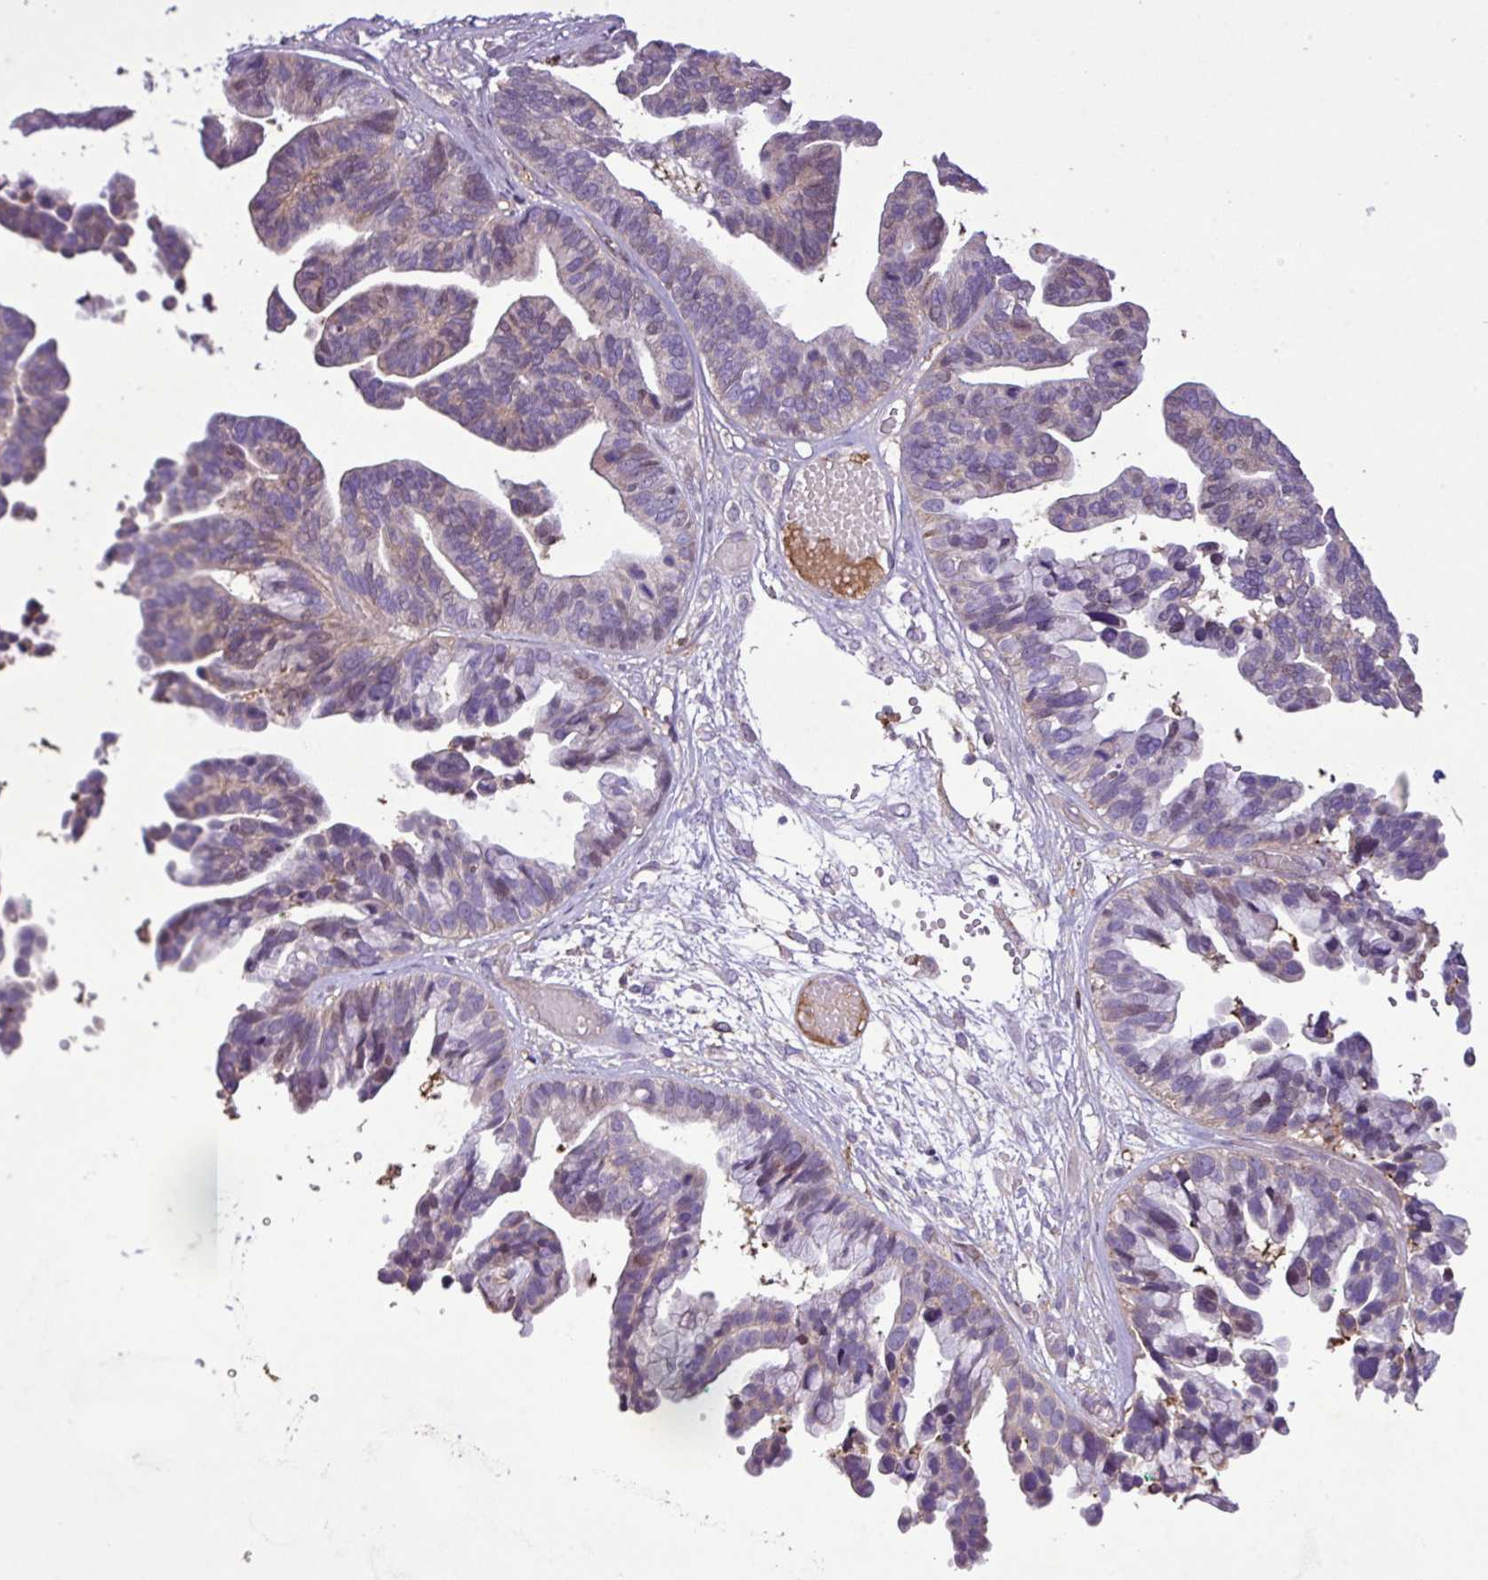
{"staining": {"intensity": "negative", "quantity": "none", "location": "none"}, "tissue": "ovarian cancer", "cell_type": "Tumor cells", "image_type": "cancer", "snomed": [{"axis": "morphology", "description": "Cystadenocarcinoma, serous, NOS"}, {"axis": "topography", "description": "Ovary"}], "caption": "Immunohistochemical staining of human ovarian cancer shows no significant staining in tumor cells. (DAB IHC, high magnification).", "gene": "RPP25L", "patient": {"sex": "female", "age": 56}}